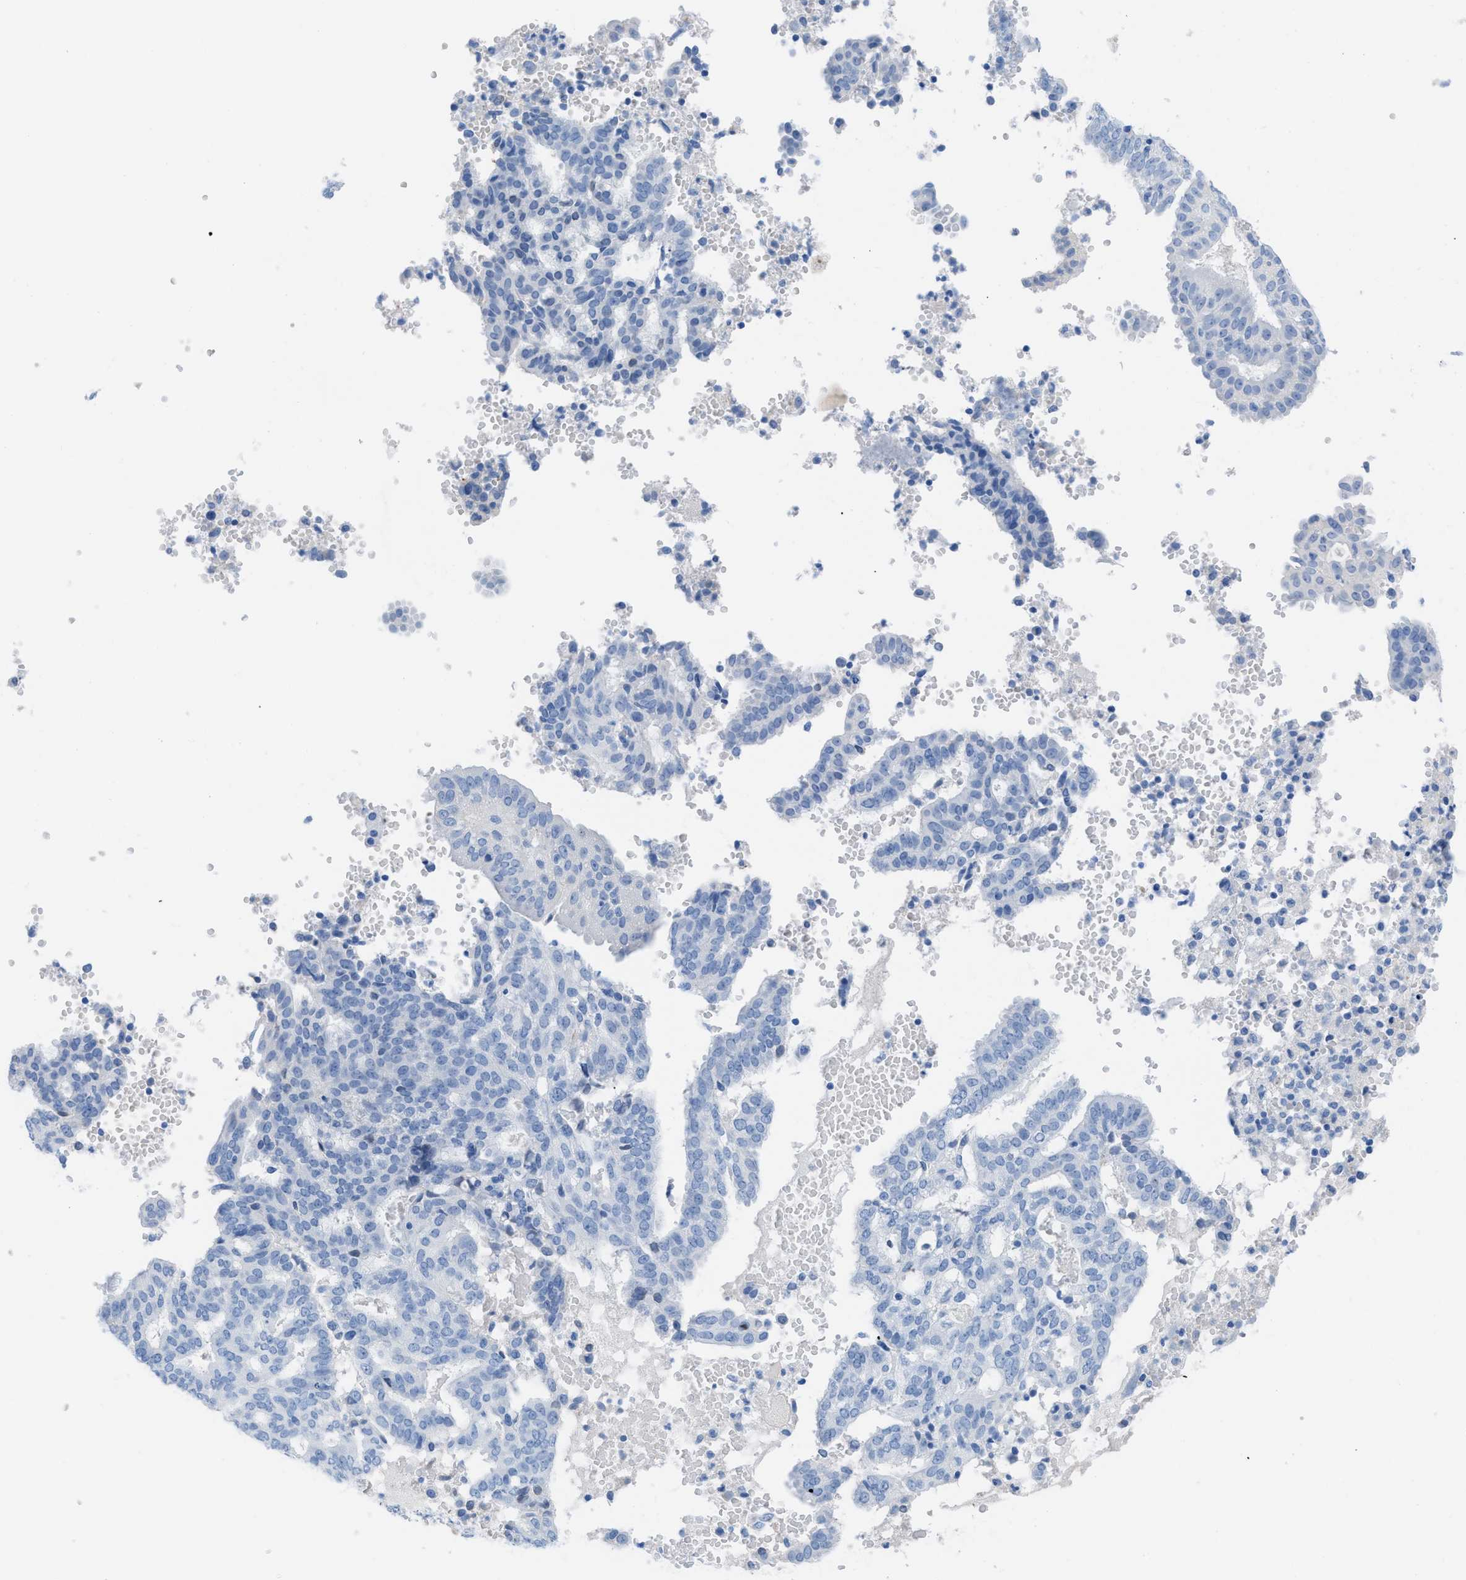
{"staining": {"intensity": "negative", "quantity": "none", "location": "none"}, "tissue": "endometrial cancer", "cell_type": "Tumor cells", "image_type": "cancer", "snomed": [{"axis": "morphology", "description": "Adenocarcinoma, NOS"}, {"axis": "topography", "description": "Endometrium"}], "caption": "This histopathology image is of endometrial cancer (adenocarcinoma) stained with immunohistochemistry to label a protein in brown with the nuclei are counter-stained blue. There is no positivity in tumor cells.", "gene": "TCL1A", "patient": {"sex": "female", "age": 58}}